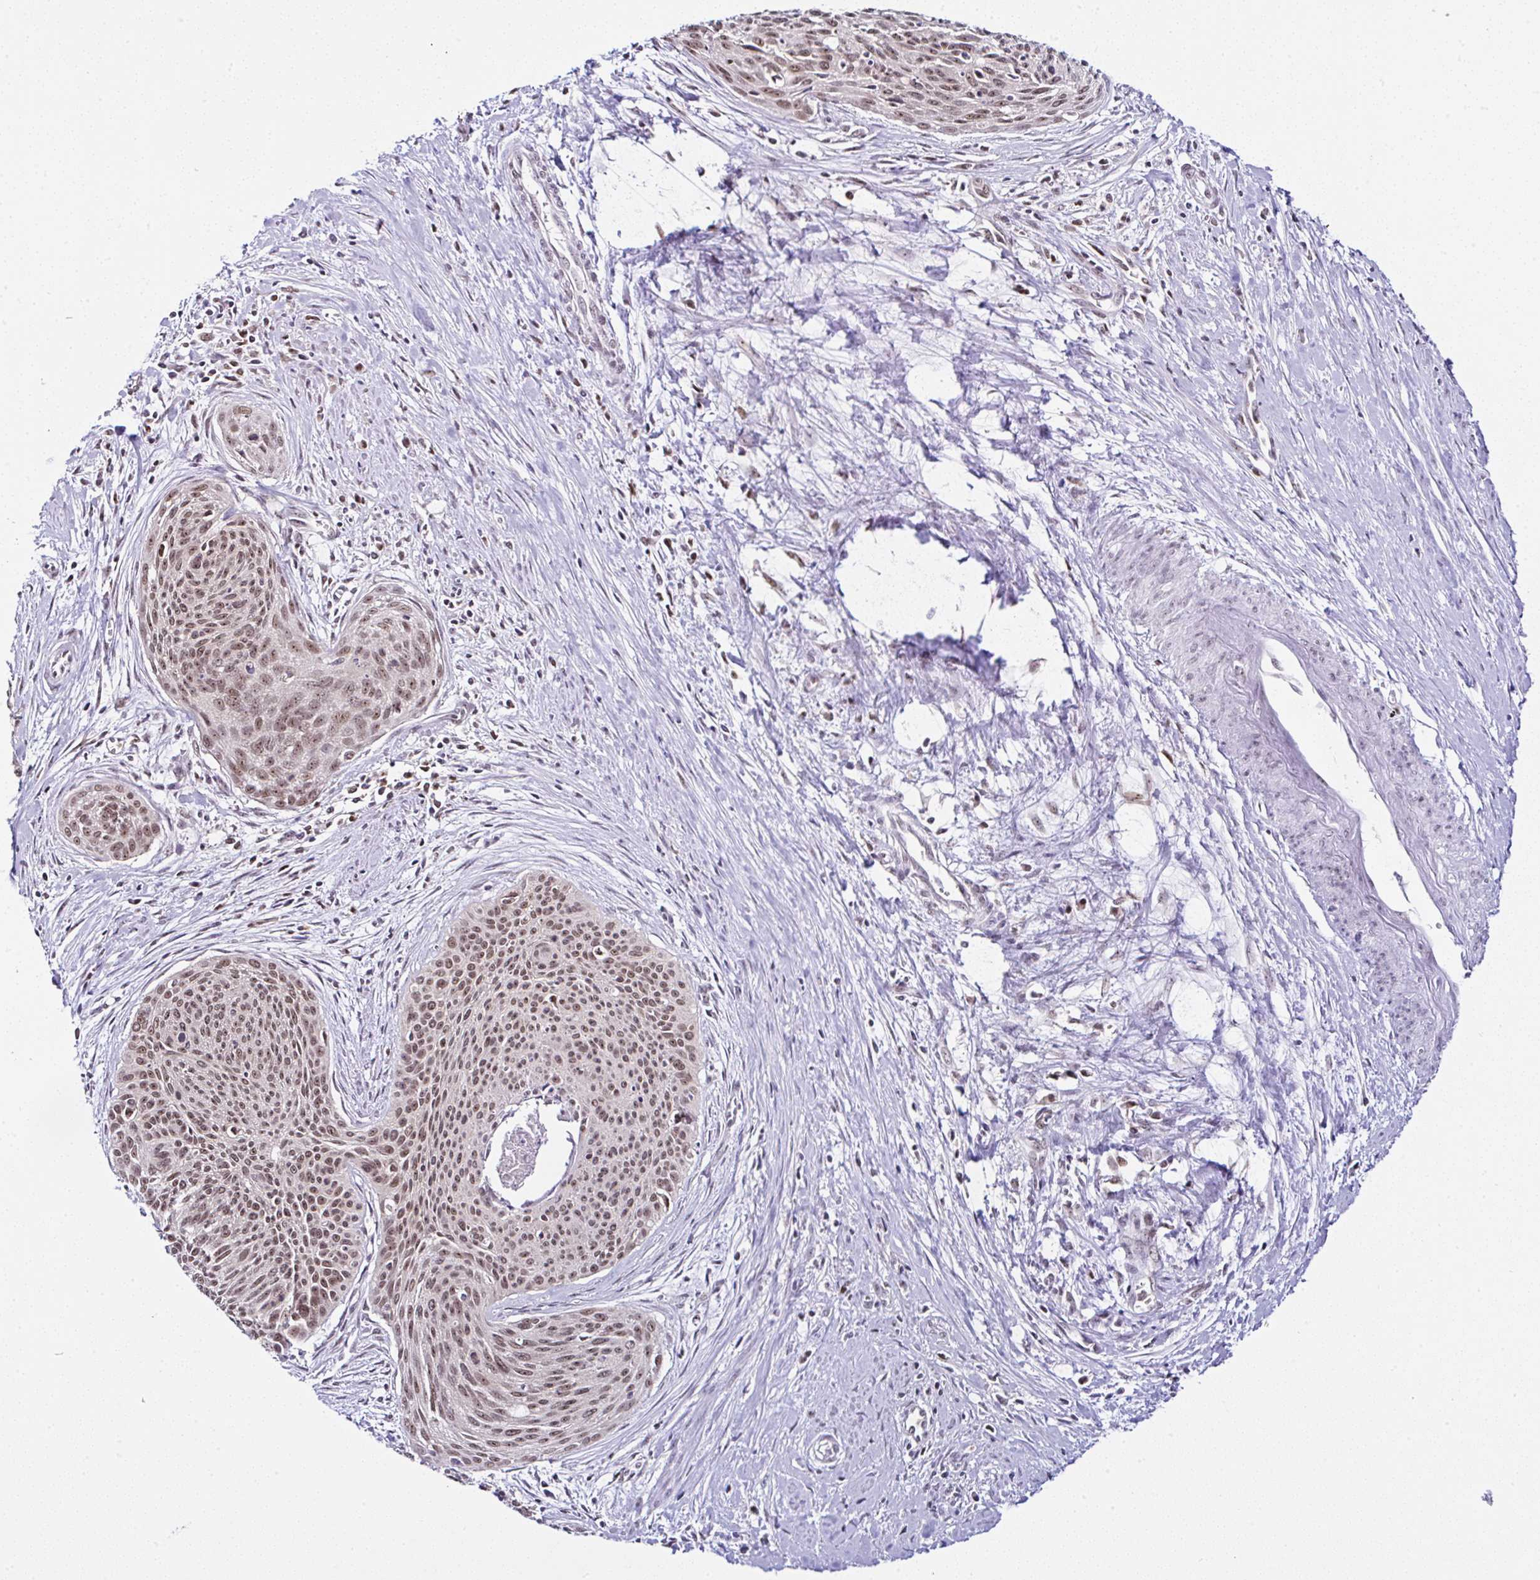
{"staining": {"intensity": "moderate", "quantity": ">75%", "location": "nuclear"}, "tissue": "cervical cancer", "cell_type": "Tumor cells", "image_type": "cancer", "snomed": [{"axis": "morphology", "description": "Squamous cell carcinoma, NOS"}, {"axis": "topography", "description": "Cervix"}], "caption": "DAB (3,3'-diaminobenzidine) immunohistochemical staining of human squamous cell carcinoma (cervical) shows moderate nuclear protein expression in about >75% of tumor cells.", "gene": "PTPN2", "patient": {"sex": "female", "age": 55}}